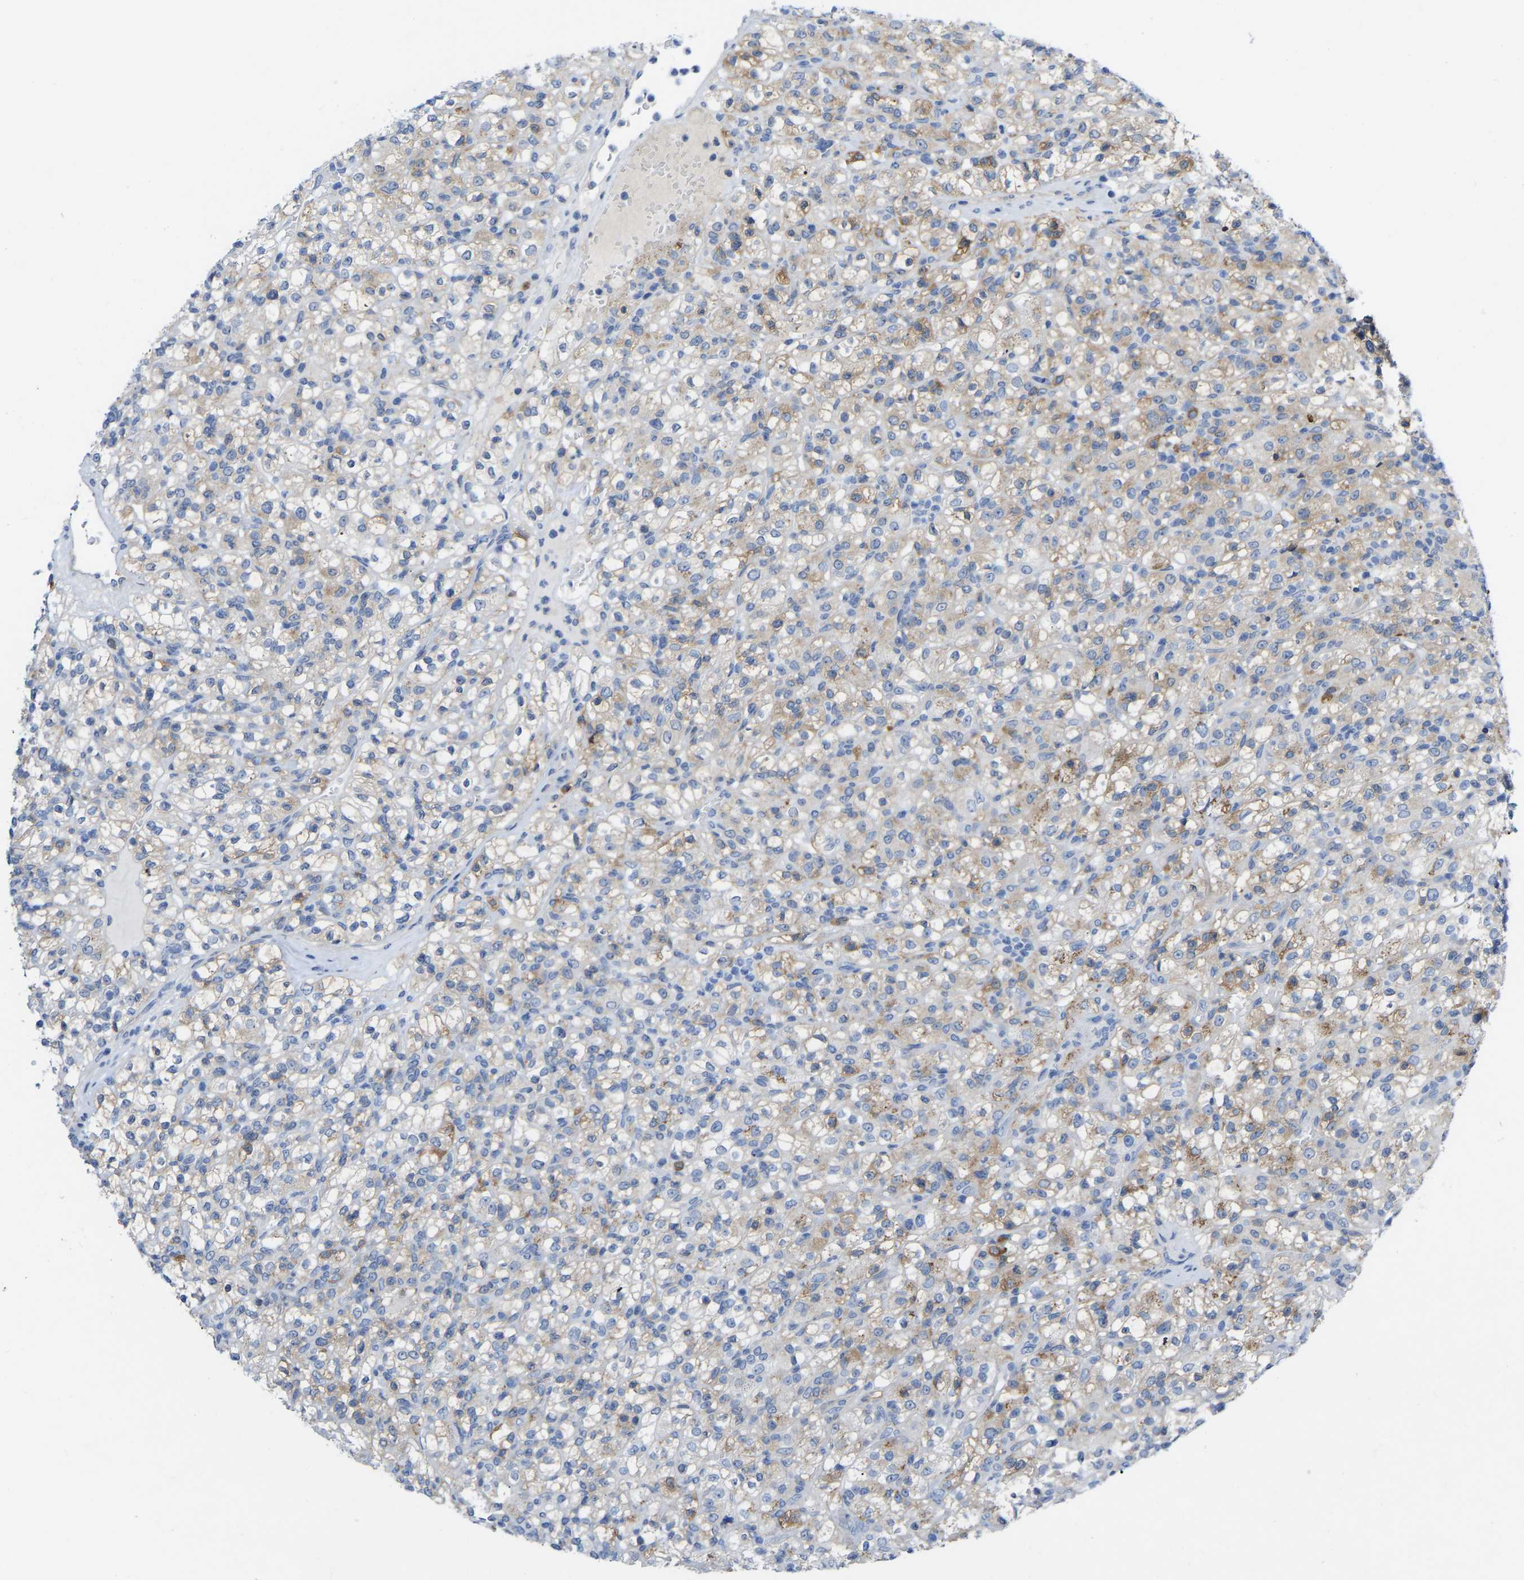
{"staining": {"intensity": "weak", "quantity": "25%-75%", "location": "cytoplasmic/membranous"}, "tissue": "renal cancer", "cell_type": "Tumor cells", "image_type": "cancer", "snomed": [{"axis": "morphology", "description": "Normal tissue, NOS"}, {"axis": "morphology", "description": "Adenocarcinoma, NOS"}, {"axis": "topography", "description": "Kidney"}], "caption": "A high-resolution histopathology image shows IHC staining of renal cancer (adenocarcinoma), which demonstrates weak cytoplasmic/membranous positivity in approximately 25%-75% of tumor cells.", "gene": "ABTB2", "patient": {"sex": "female", "age": 72}}